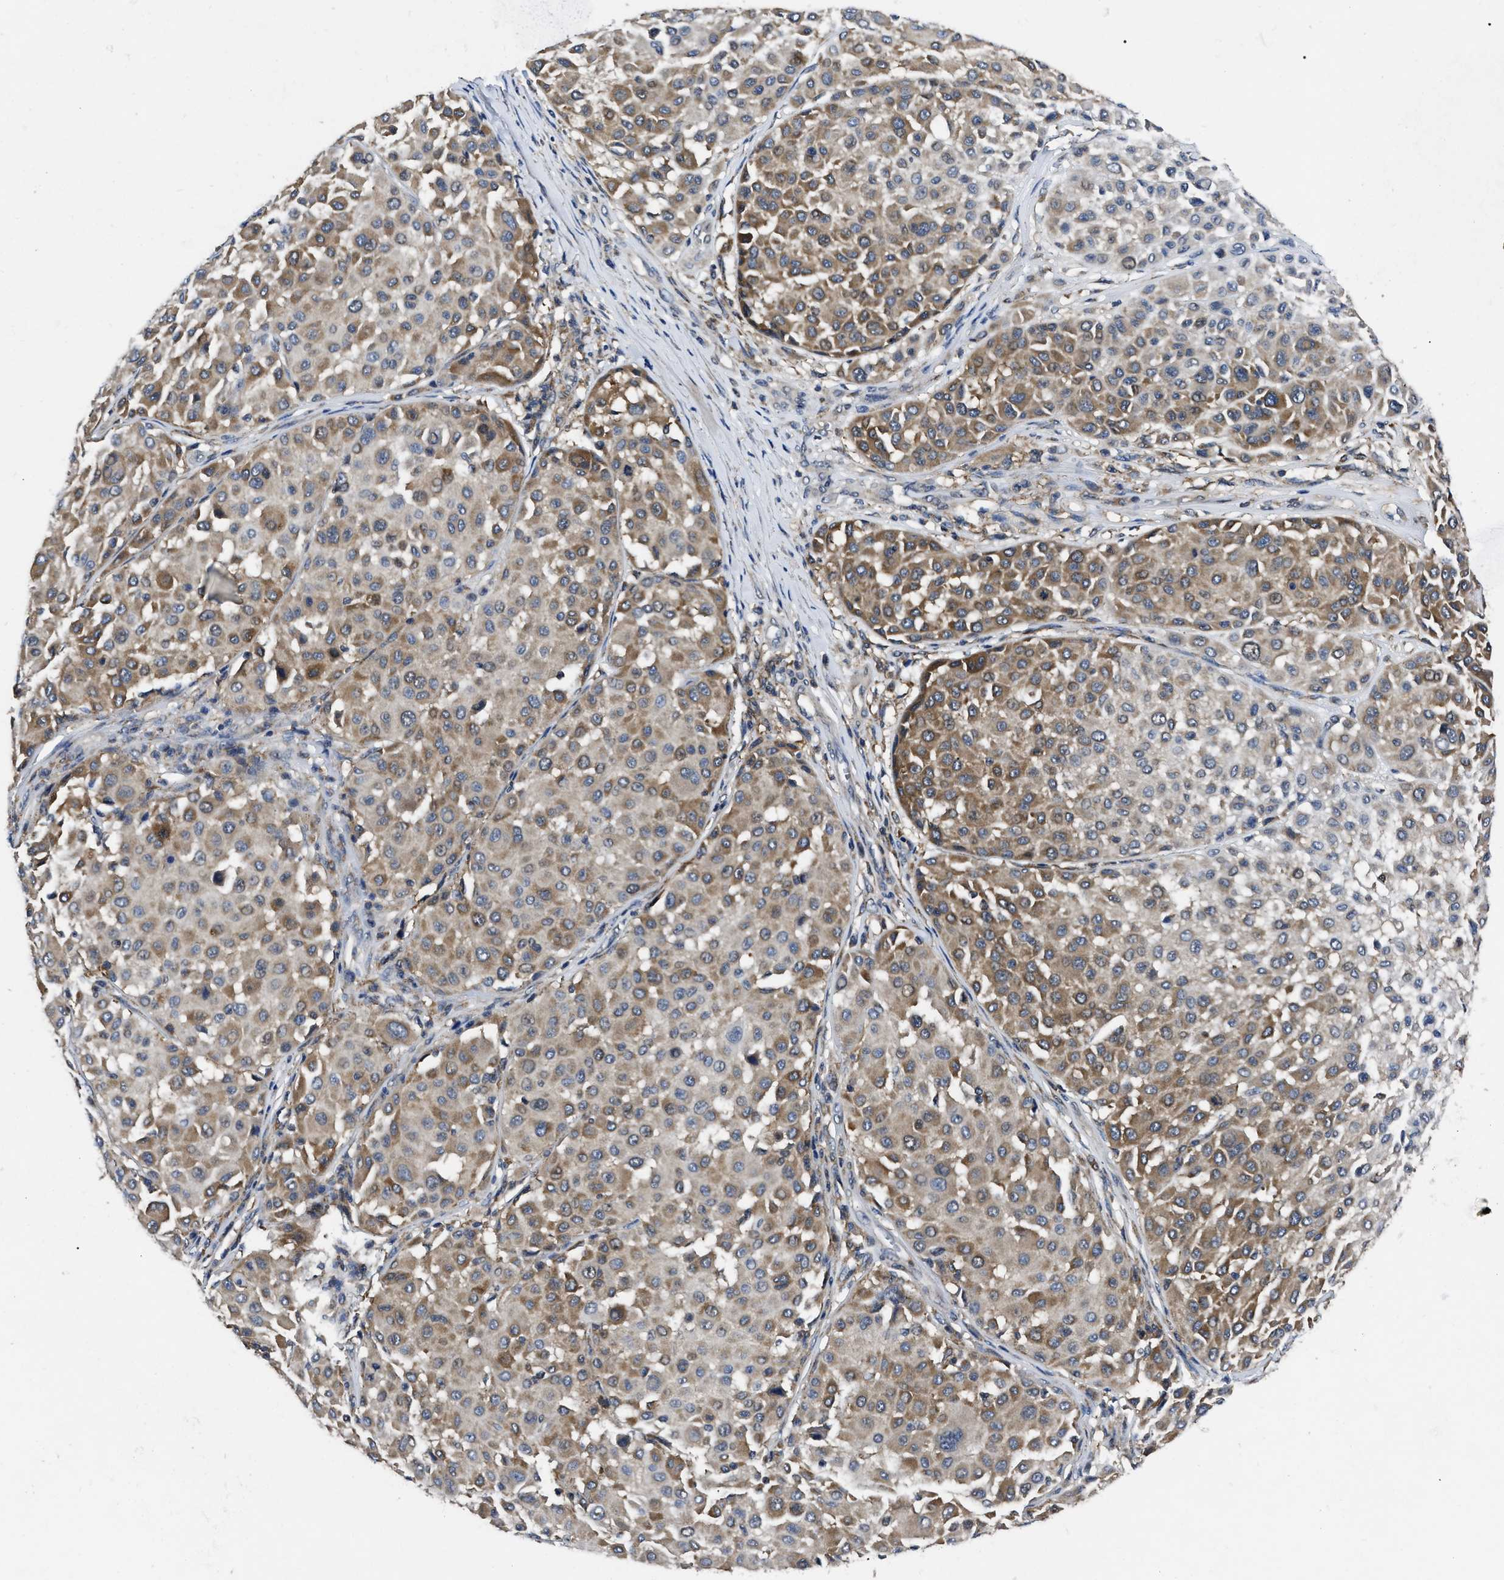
{"staining": {"intensity": "moderate", "quantity": ">75%", "location": "cytoplasmic/membranous"}, "tissue": "melanoma", "cell_type": "Tumor cells", "image_type": "cancer", "snomed": [{"axis": "morphology", "description": "Malignant melanoma, Metastatic site"}, {"axis": "topography", "description": "Soft tissue"}], "caption": "Brown immunohistochemical staining in human malignant melanoma (metastatic site) demonstrates moderate cytoplasmic/membranous expression in about >75% of tumor cells.", "gene": "GET4", "patient": {"sex": "male", "age": 41}}